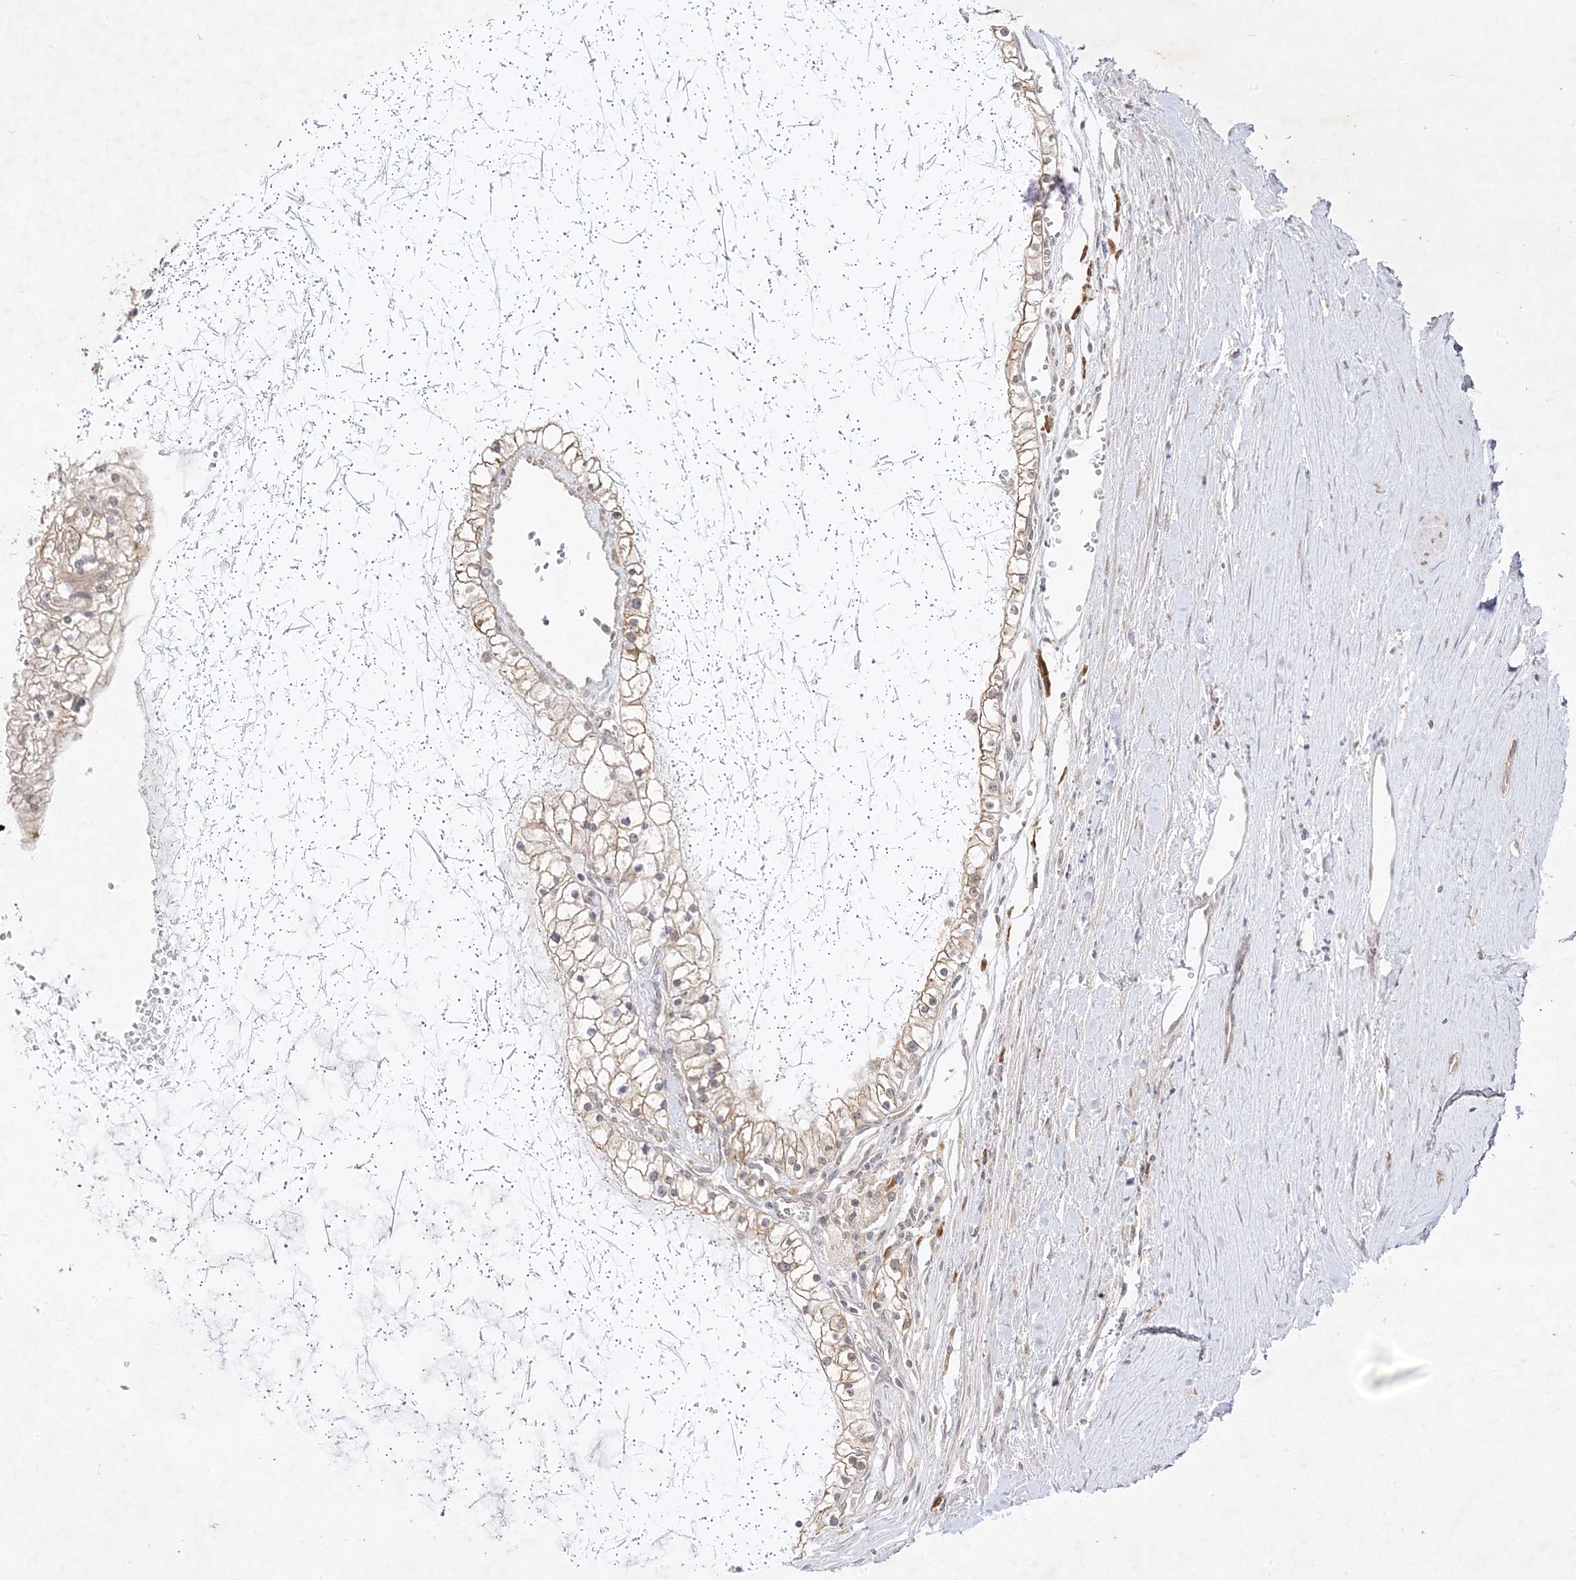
{"staining": {"intensity": "moderate", "quantity": ">75%", "location": "cytoplasmic/membranous"}, "tissue": "renal cancer", "cell_type": "Tumor cells", "image_type": "cancer", "snomed": [{"axis": "morphology", "description": "Normal tissue, NOS"}, {"axis": "morphology", "description": "Adenocarcinoma, NOS"}, {"axis": "topography", "description": "Kidney"}], "caption": "Human renal cancer (adenocarcinoma) stained with a brown dye exhibits moderate cytoplasmic/membranous positive staining in approximately >75% of tumor cells.", "gene": "C2CD2", "patient": {"sex": "male", "age": 68}}